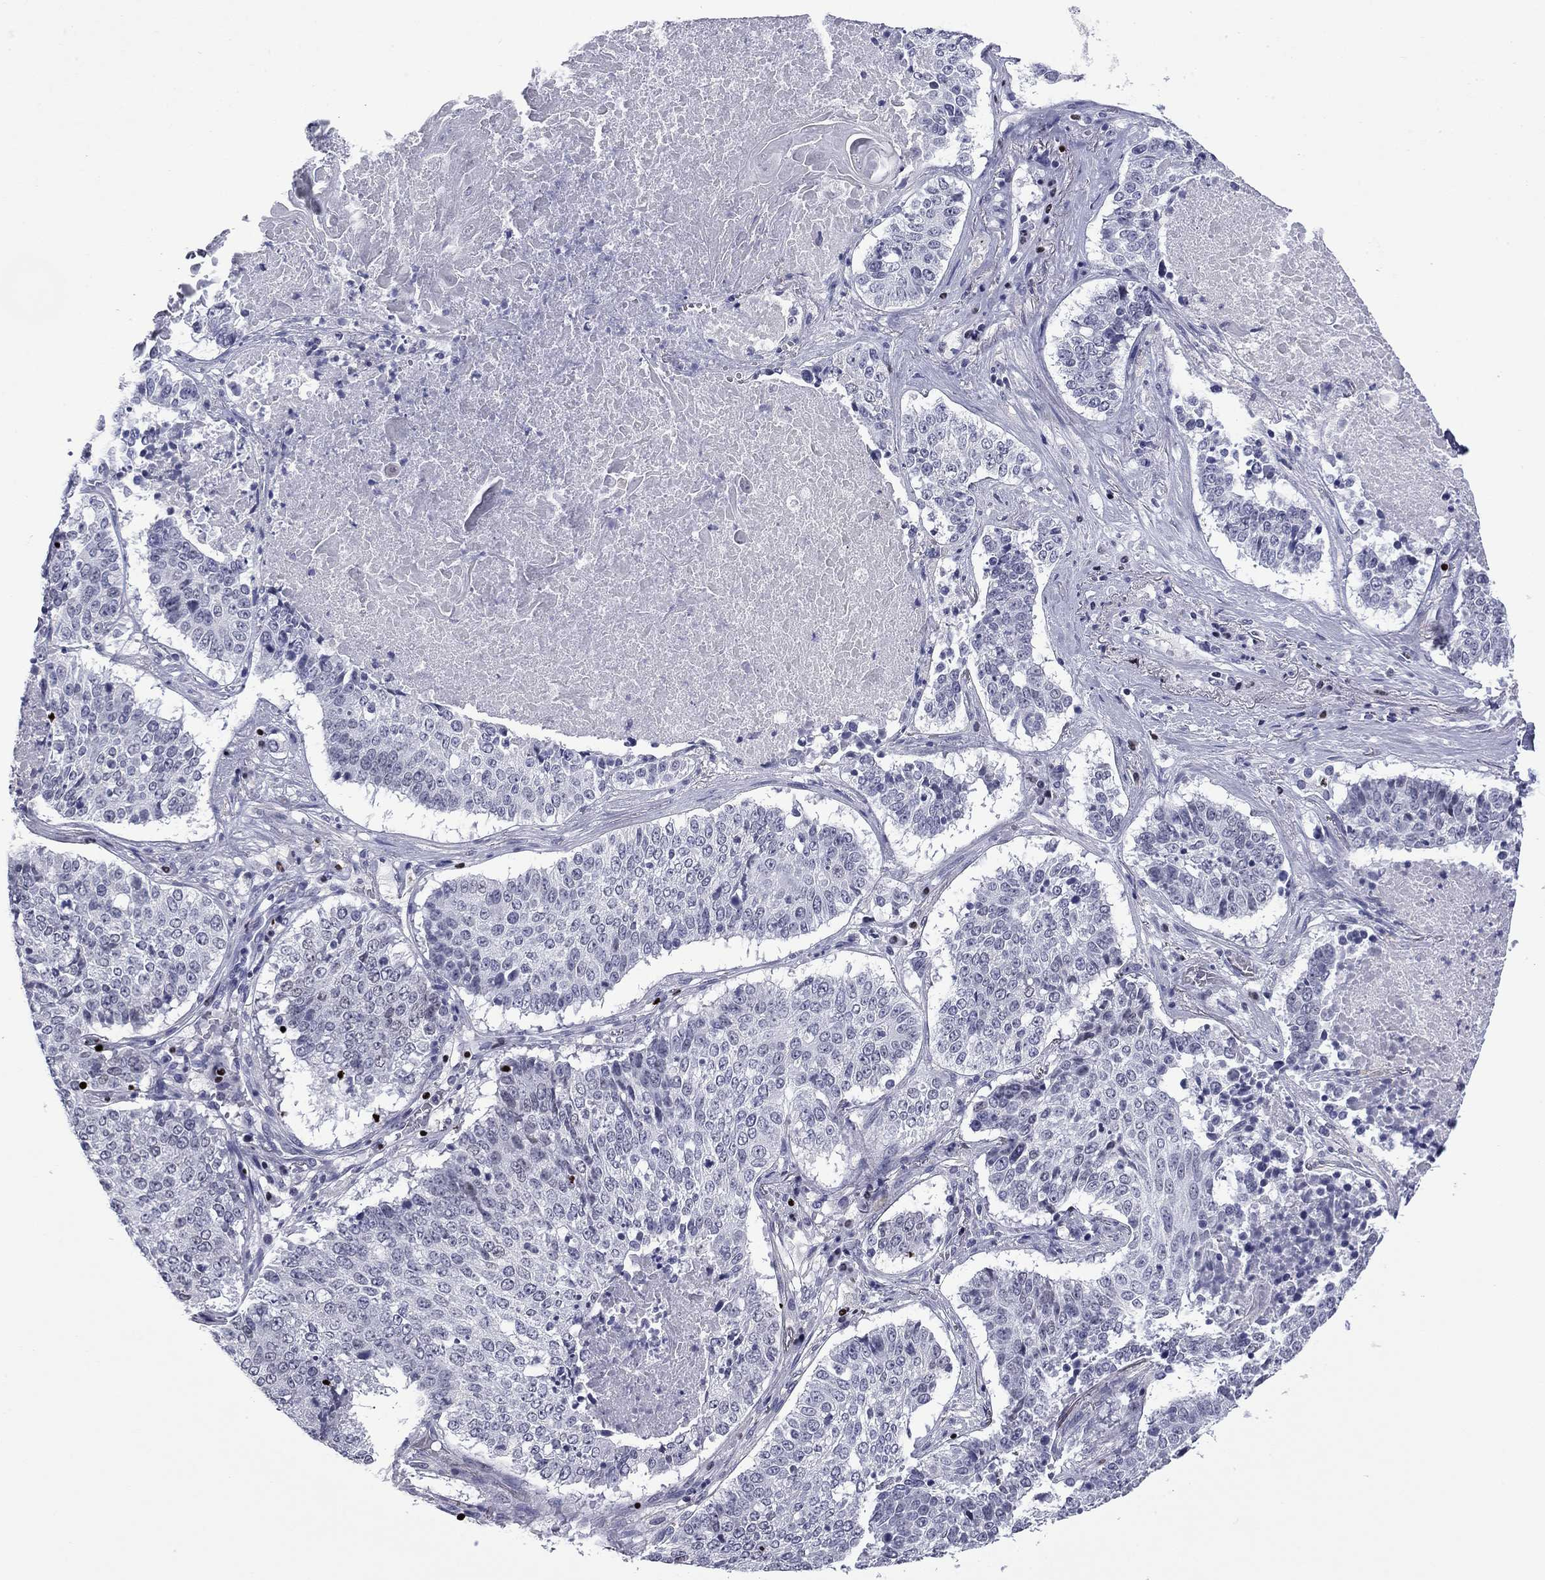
{"staining": {"intensity": "negative", "quantity": "none", "location": "none"}, "tissue": "lung cancer", "cell_type": "Tumor cells", "image_type": "cancer", "snomed": [{"axis": "morphology", "description": "Squamous cell carcinoma, NOS"}, {"axis": "topography", "description": "Lung"}], "caption": "An immunohistochemistry (IHC) image of lung cancer (squamous cell carcinoma) is shown. There is no staining in tumor cells of lung cancer (squamous cell carcinoma).", "gene": "IKZF3", "patient": {"sex": "male", "age": 64}}